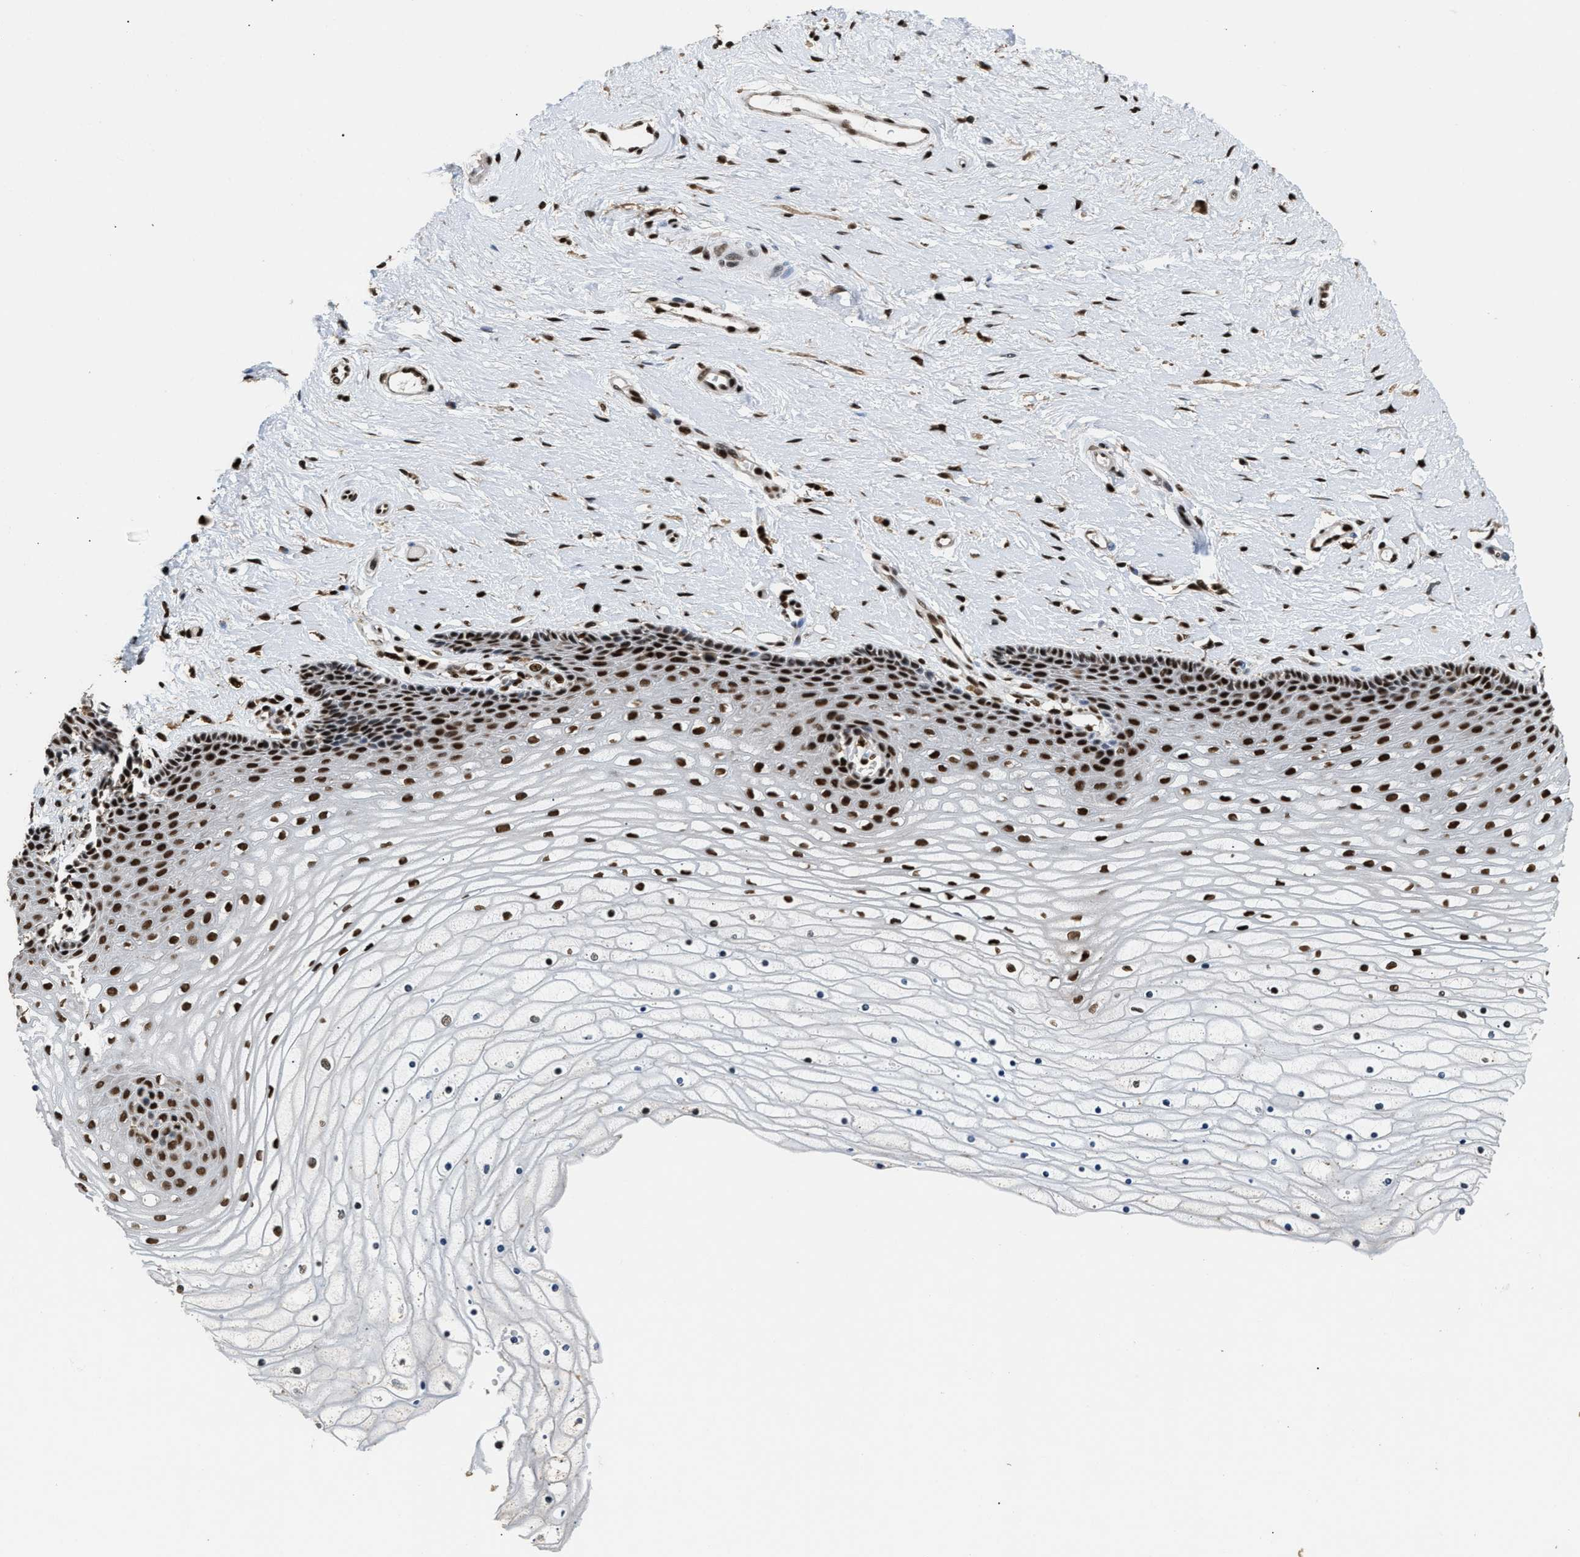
{"staining": {"intensity": "strong", "quantity": ">75%", "location": "nuclear"}, "tissue": "cervix", "cell_type": "Glandular cells", "image_type": "normal", "snomed": [{"axis": "morphology", "description": "Normal tissue, NOS"}, {"axis": "topography", "description": "Cervix"}], "caption": "Immunohistochemical staining of normal human cervix demonstrates >75% levels of strong nuclear protein staining in approximately >75% of glandular cells.", "gene": "RAD21", "patient": {"sex": "female", "age": 39}}